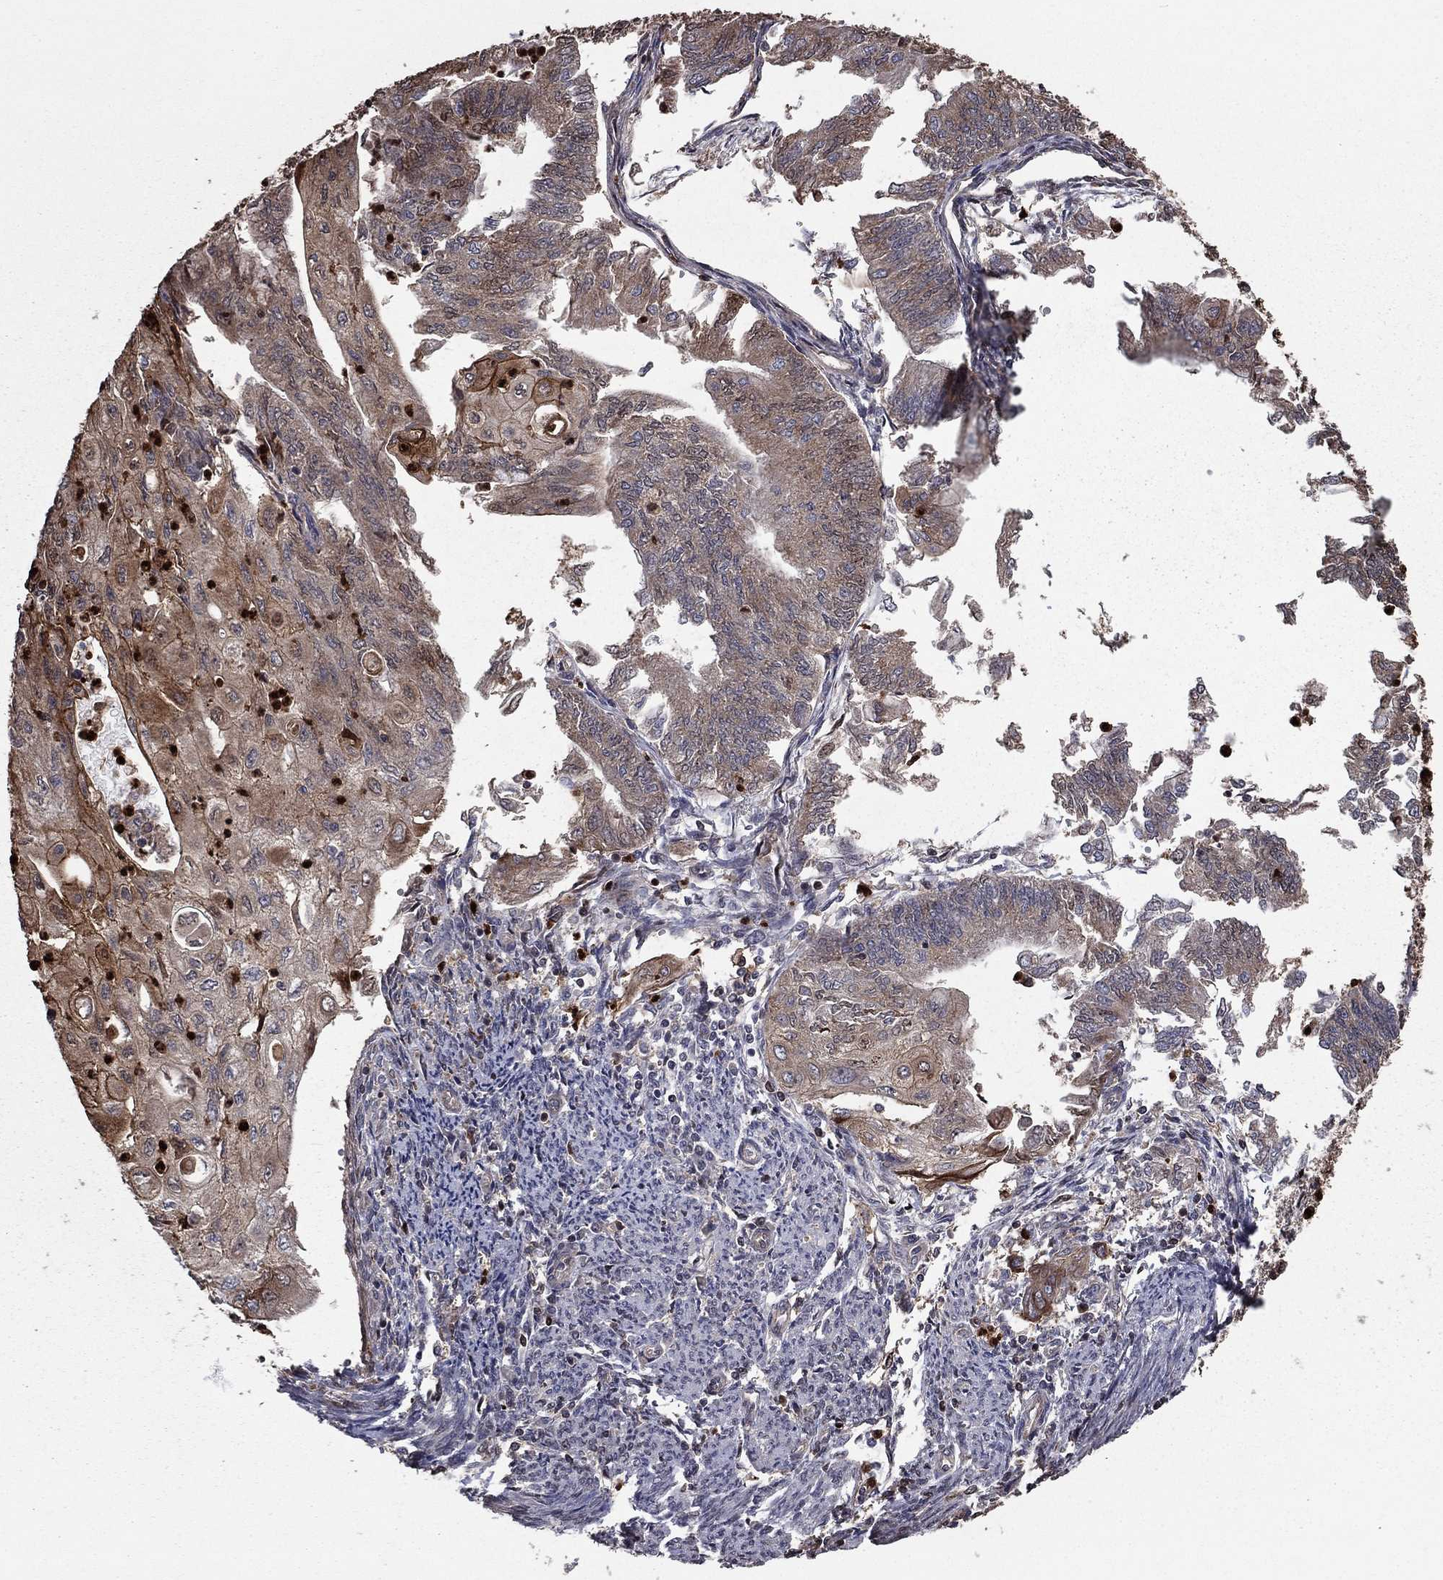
{"staining": {"intensity": "weak", "quantity": "<25%", "location": "cytoplasmic/membranous"}, "tissue": "endometrial cancer", "cell_type": "Tumor cells", "image_type": "cancer", "snomed": [{"axis": "morphology", "description": "Adenocarcinoma, NOS"}, {"axis": "topography", "description": "Endometrium"}], "caption": "DAB immunohistochemical staining of endometrial cancer (adenocarcinoma) demonstrates no significant positivity in tumor cells. The staining is performed using DAB brown chromogen with nuclei counter-stained in using hematoxylin.", "gene": "GYG1", "patient": {"sex": "female", "age": 59}}